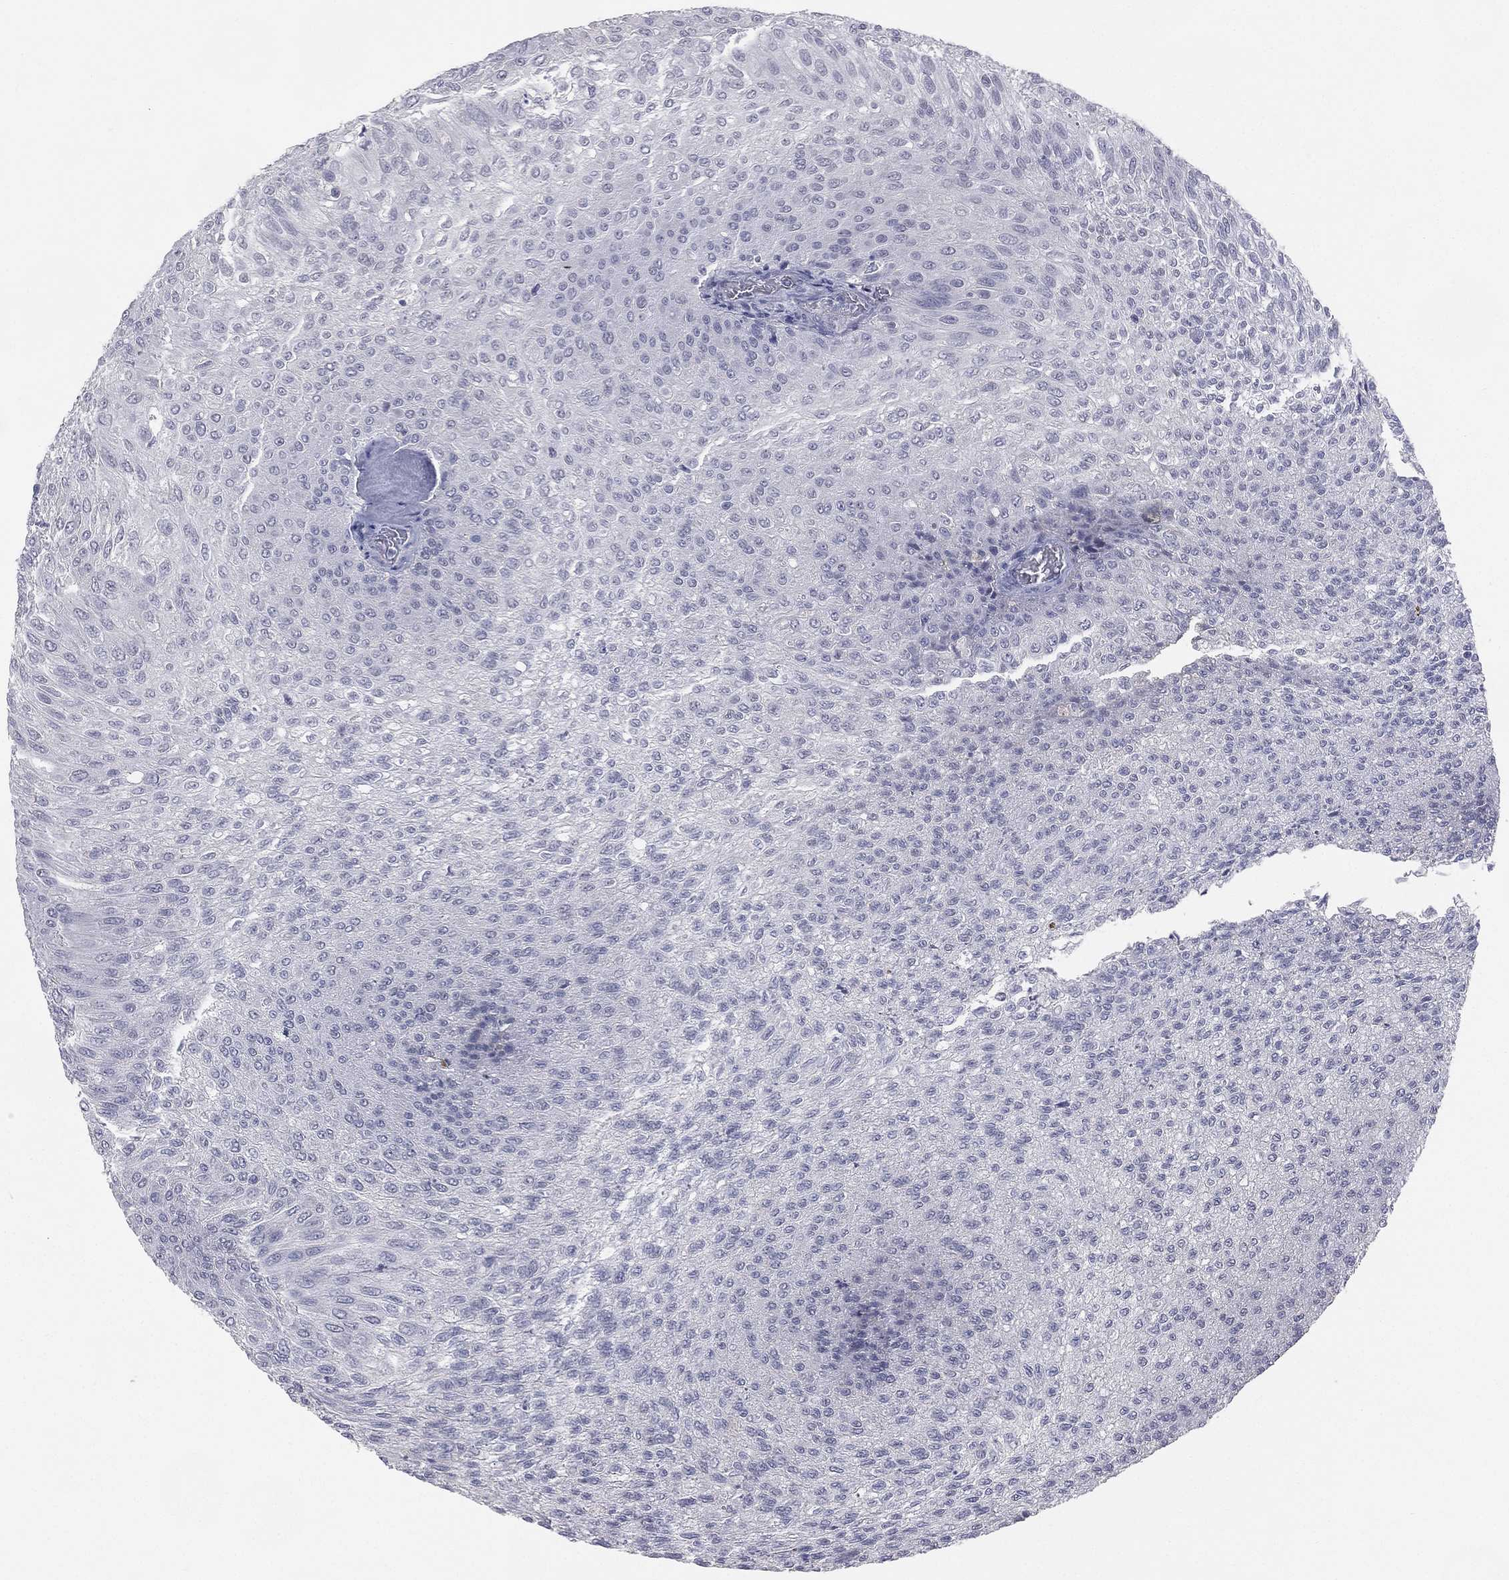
{"staining": {"intensity": "negative", "quantity": "none", "location": "none"}, "tissue": "urothelial cancer", "cell_type": "Tumor cells", "image_type": "cancer", "snomed": [{"axis": "morphology", "description": "Urothelial carcinoma, Low grade"}, {"axis": "topography", "description": "Ureter, NOS"}, {"axis": "topography", "description": "Urinary bladder"}], "caption": "DAB (3,3'-diaminobenzidine) immunohistochemical staining of urothelial cancer displays no significant positivity in tumor cells.", "gene": "DMKN", "patient": {"sex": "male", "age": 78}}